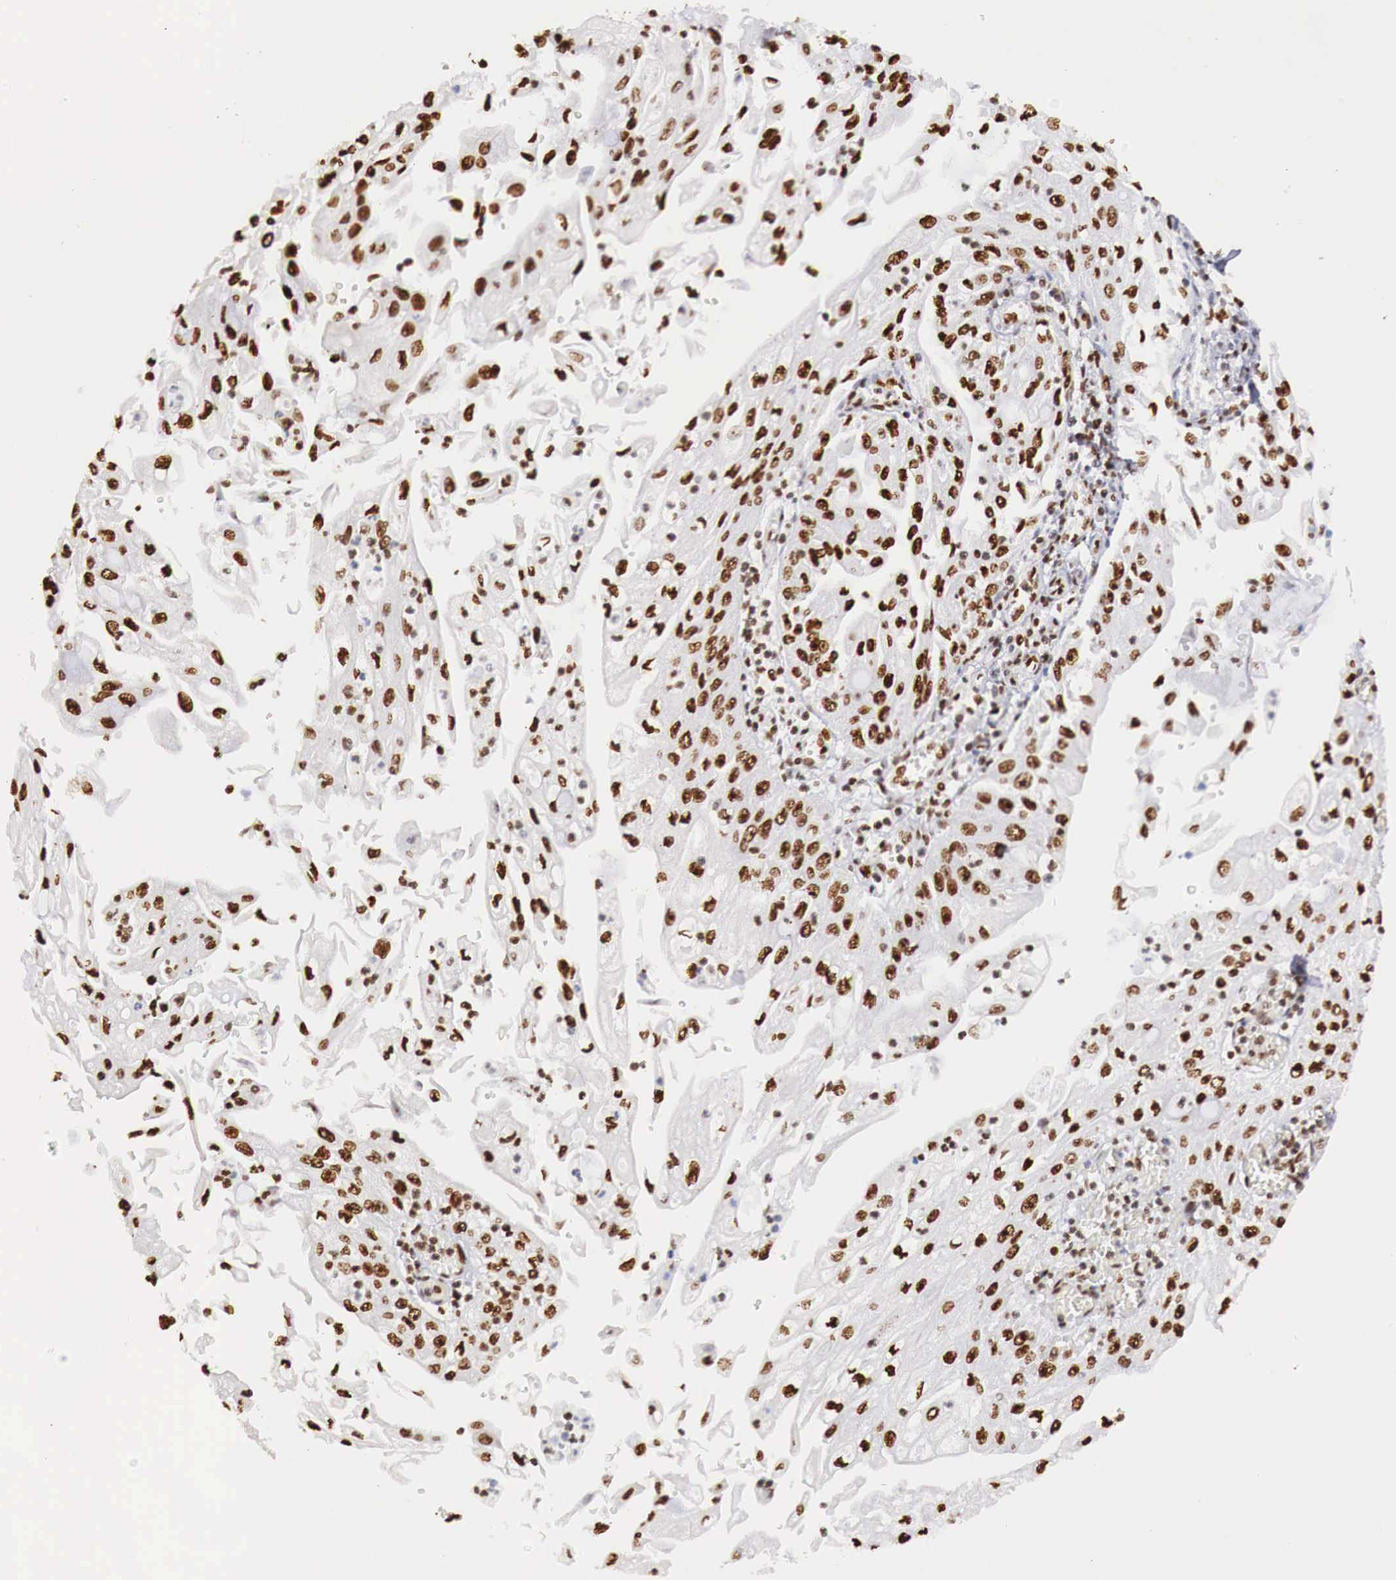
{"staining": {"intensity": "strong", "quantity": ">75%", "location": "nuclear"}, "tissue": "endometrial cancer", "cell_type": "Tumor cells", "image_type": "cancer", "snomed": [{"axis": "morphology", "description": "Adenocarcinoma, NOS"}, {"axis": "topography", "description": "Endometrium"}], "caption": "Endometrial adenocarcinoma was stained to show a protein in brown. There is high levels of strong nuclear positivity in approximately >75% of tumor cells. (IHC, brightfield microscopy, high magnification).", "gene": "DKC1", "patient": {"sex": "female", "age": 75}}